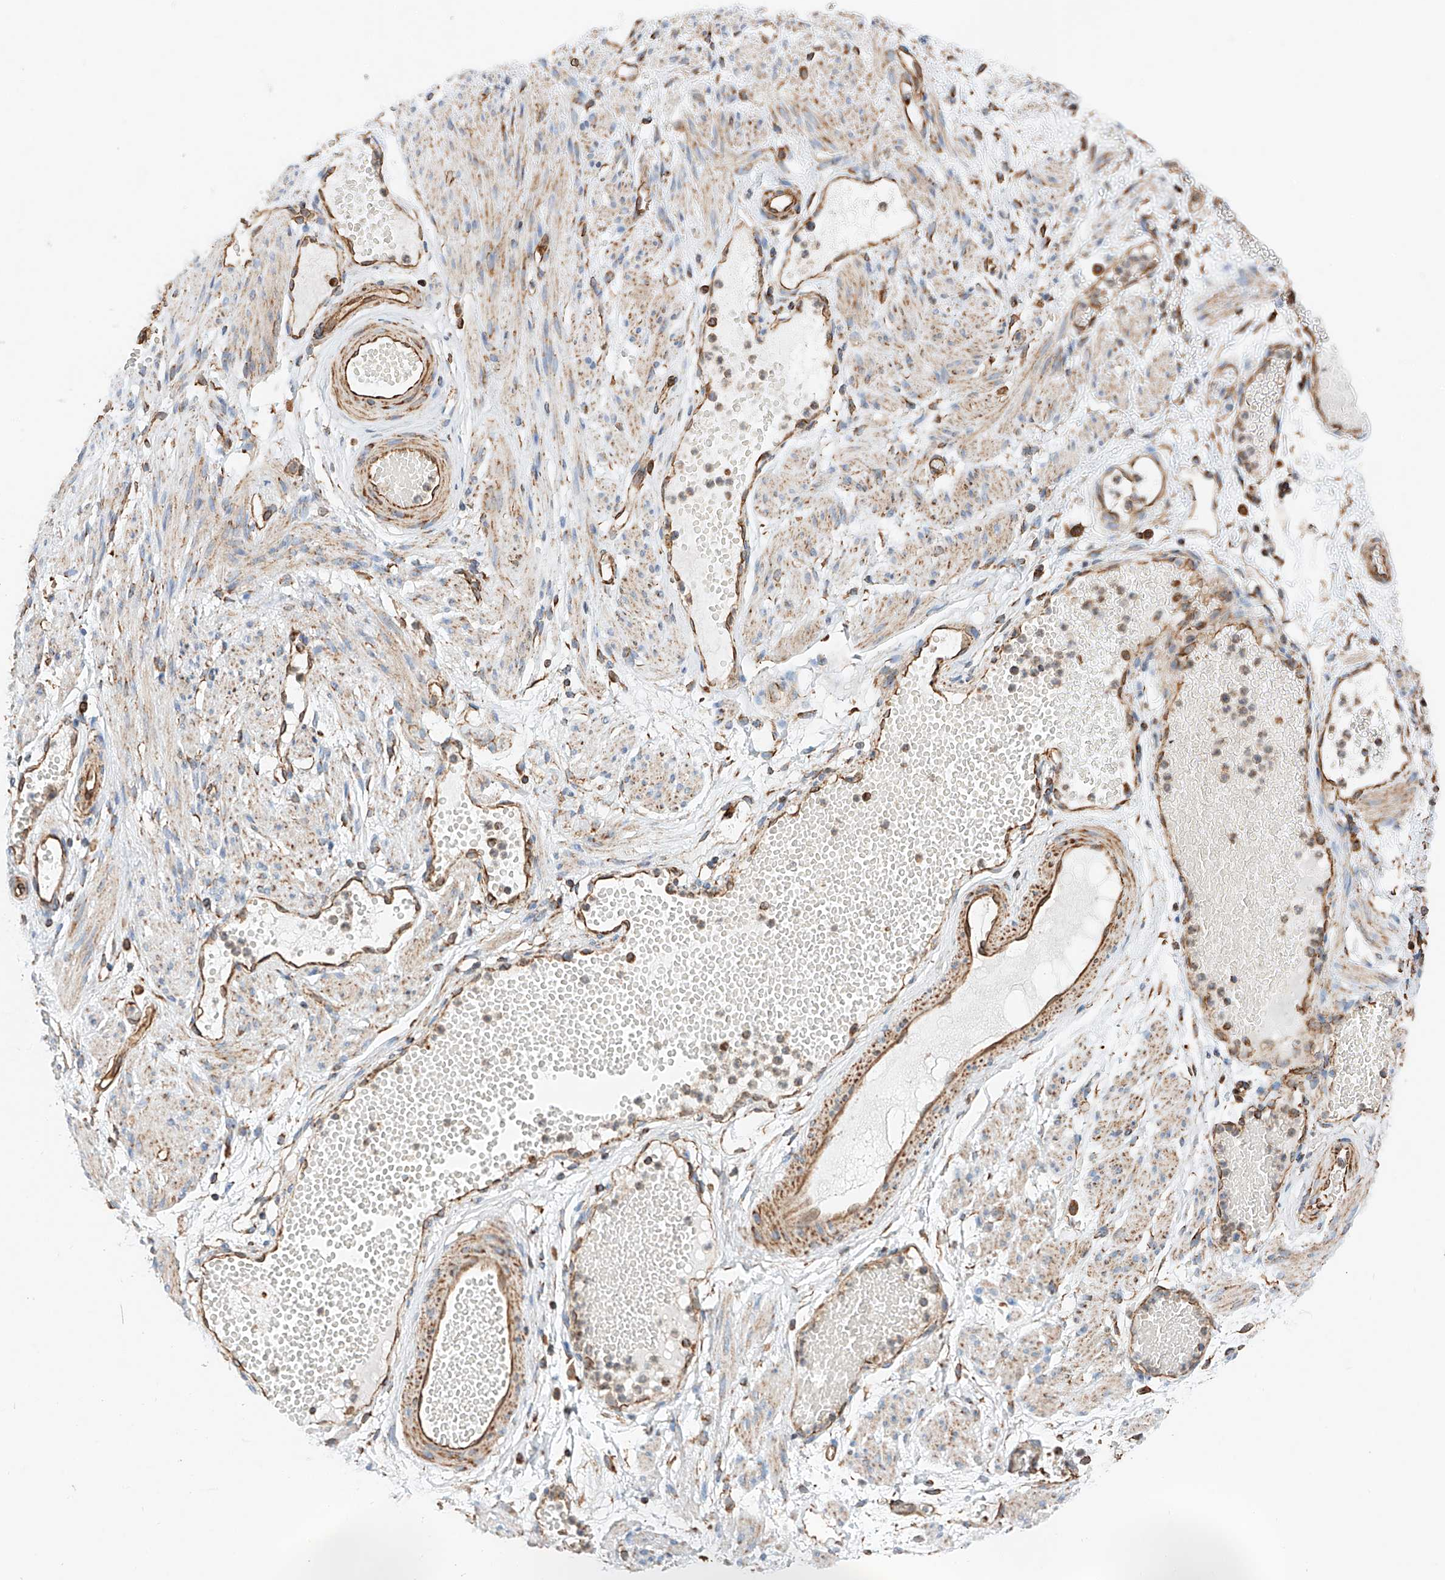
{"staining": {"intensity": "moderate", "quantity": ">75%", "location": "cytoplasmic/membranous,nuclear"}, "tissue": "soft tissue", "cell_type": "Chondrocytes", "image_type": "normal", "snomed": [{"axis": "morphology", "description": "Normal tissue, NOS"}, {"axis": "topography", "description": "Smooth muscle"}, {"axis": "topography", "description": "Peripheral nerve tissue"}], "caption": "Protein expression by IHC reveals moderate cytoplasmic/membranous,nuclear expression in approximately >75% of chondrocytes in normal soft tissue.", "gene": "NDUFV3", "patient": {"sex": "female", "age": 39}}